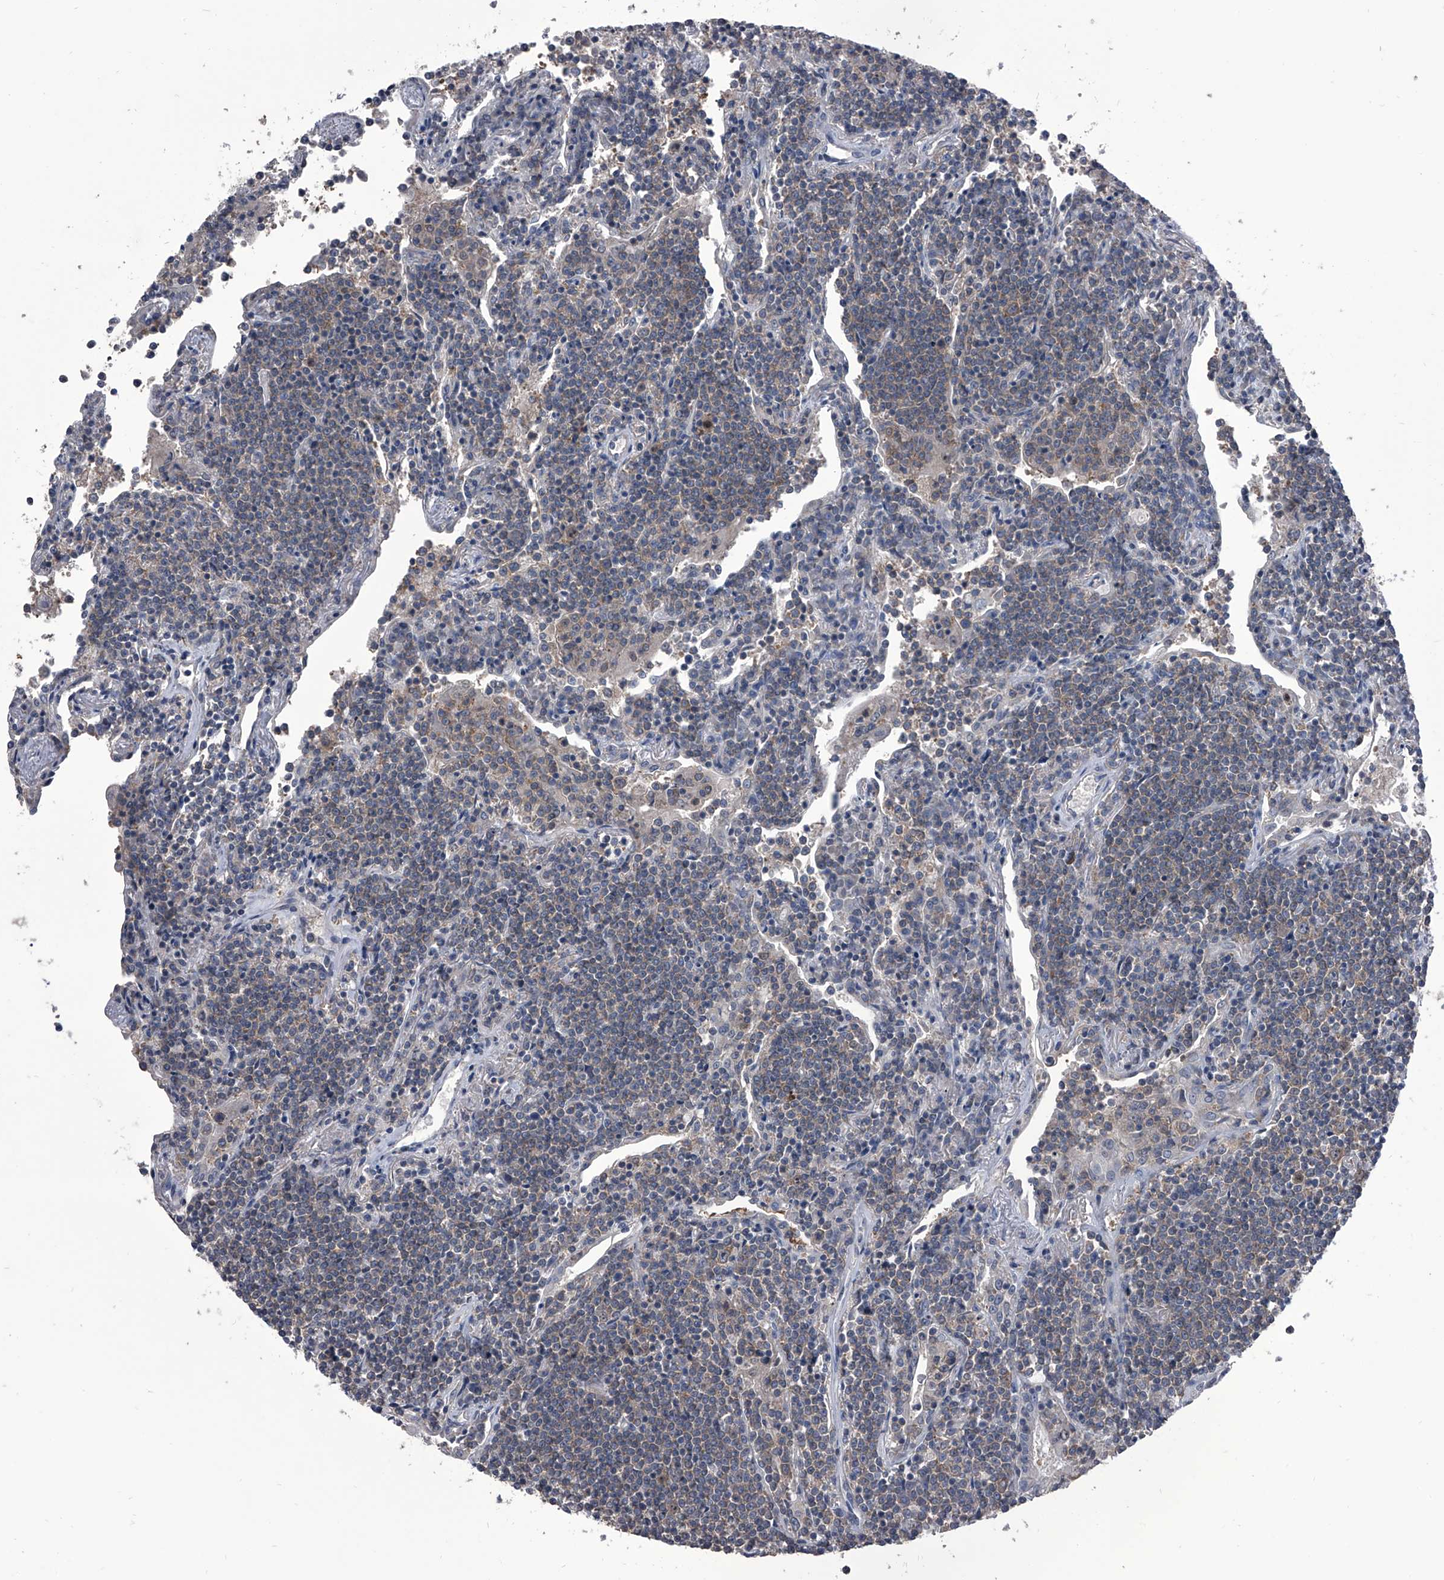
{"staining": {"intensity": "weak", "quantity": "<25%", "location": "cytoplasmic/membranous"}, "tissue": "lymphoma", "cell_type": "Tumor cells", "image_type": "cancer", "snomed": [{"axis": "morphology", "description": "Malignant lymphoma, non-Hodgkin's type, Low grade"}, {"axis": "topography", "description": "Lung"}], "caption": "Immunohistochemistry image of human lymphoma stained for a protein (brown), which reveals no positivity in tumor cells.", "gene": "PIP5K1A", "patient": {"sex": "female", "age": 71}}